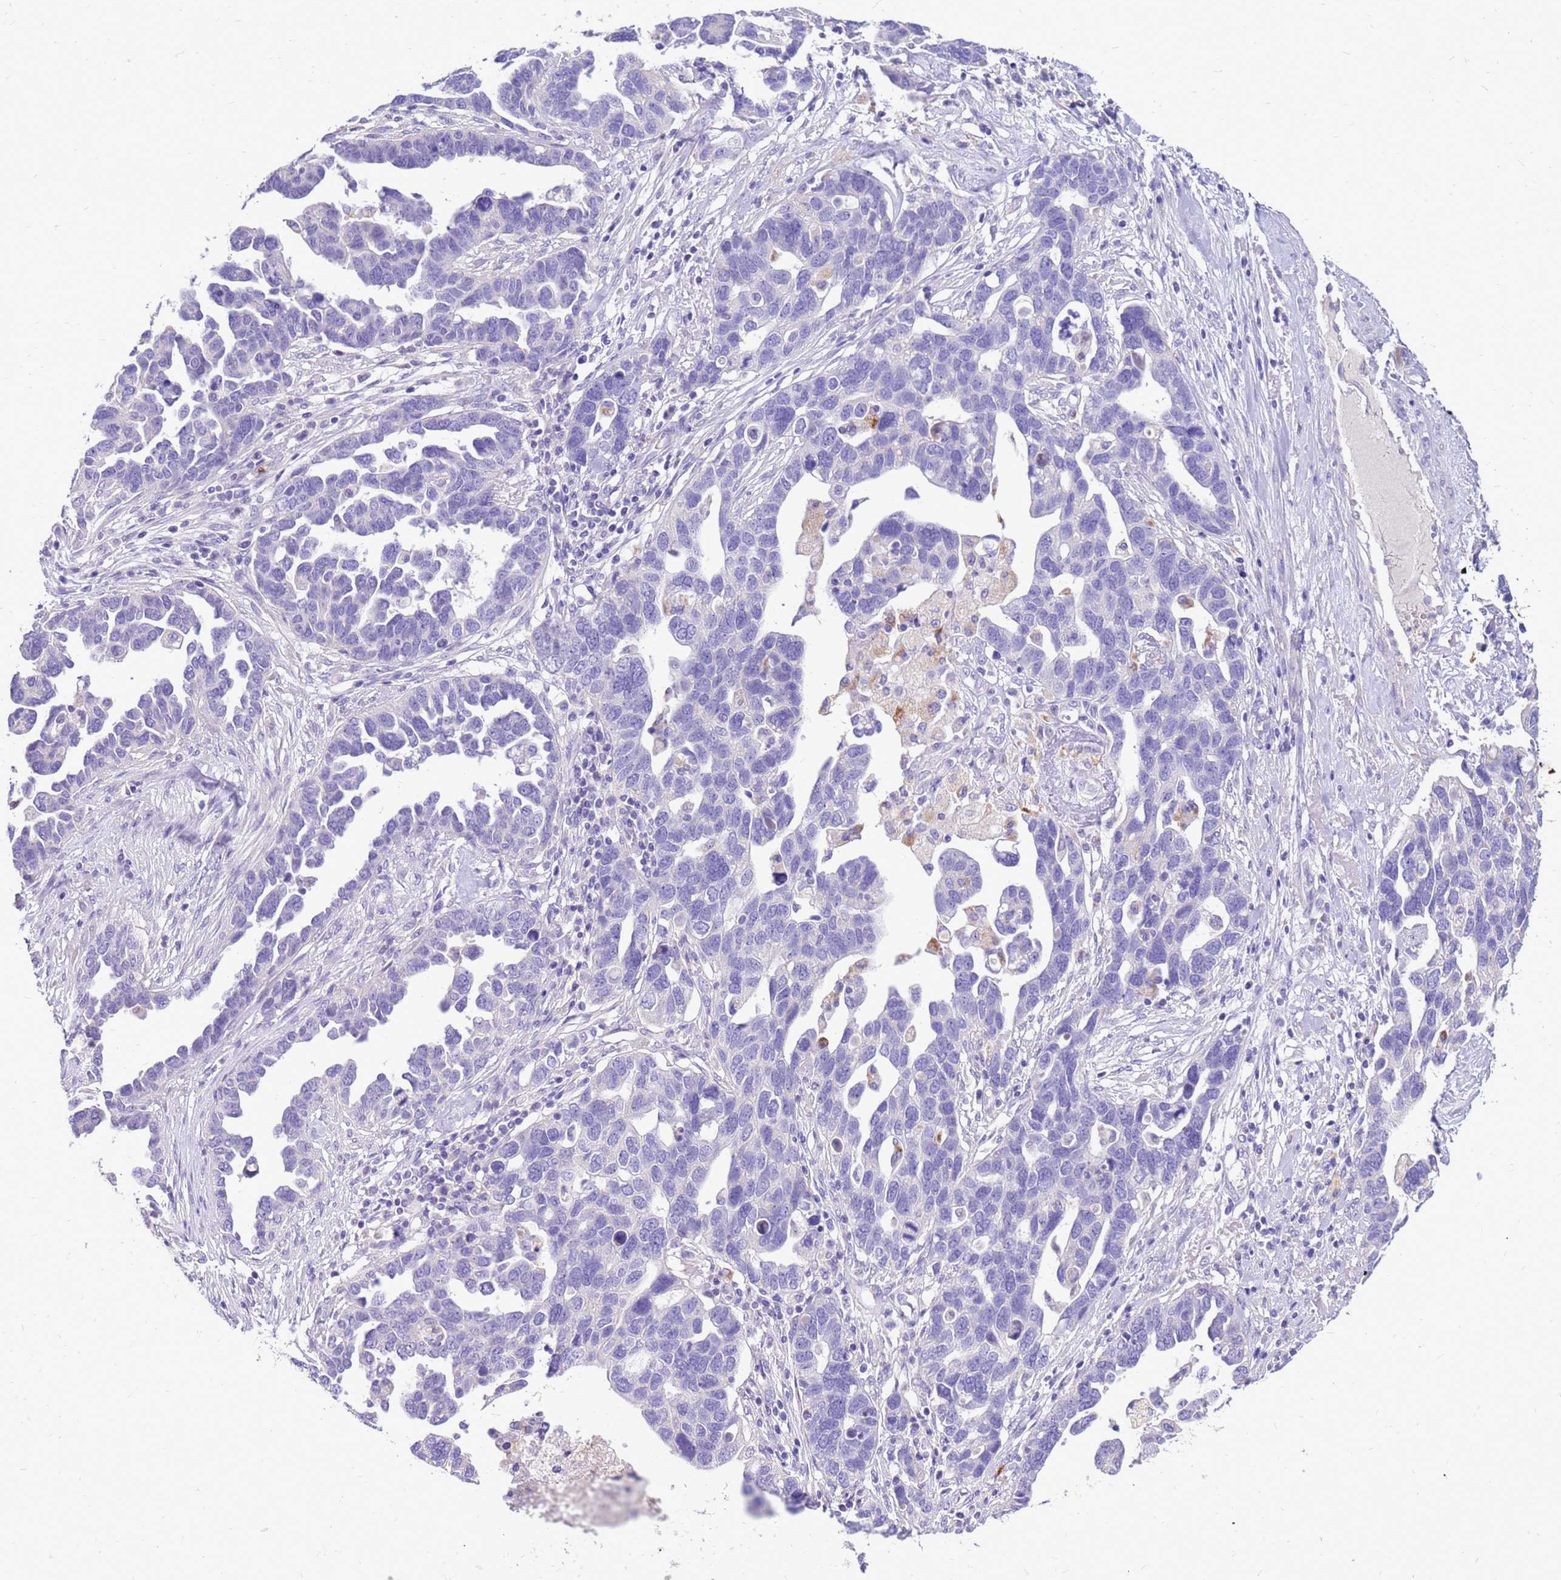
{"staining": {"intensity": "negative", "quantity": "none", "location": "none"}, "tissue": "ovarian cancer", "cell_type": "Tumor cells", "image_type": "cancer", "snomed": [{"axis": "morphology", "description": "Cystadenocarcinoma, serous, NOS"}, {"axis": "topography", "description": "Ovary"}], "caption": "Immunohistochemical staining of serous cystadenocarcinoma (ovarian) exhibits no significant expression in tumor cells. The staining is performed using DAB brown chromogen with nuclei counter-stained in using hematoxylin.", "gene": "PDE10A", "patient": {"sex": "female", "age": 54}}